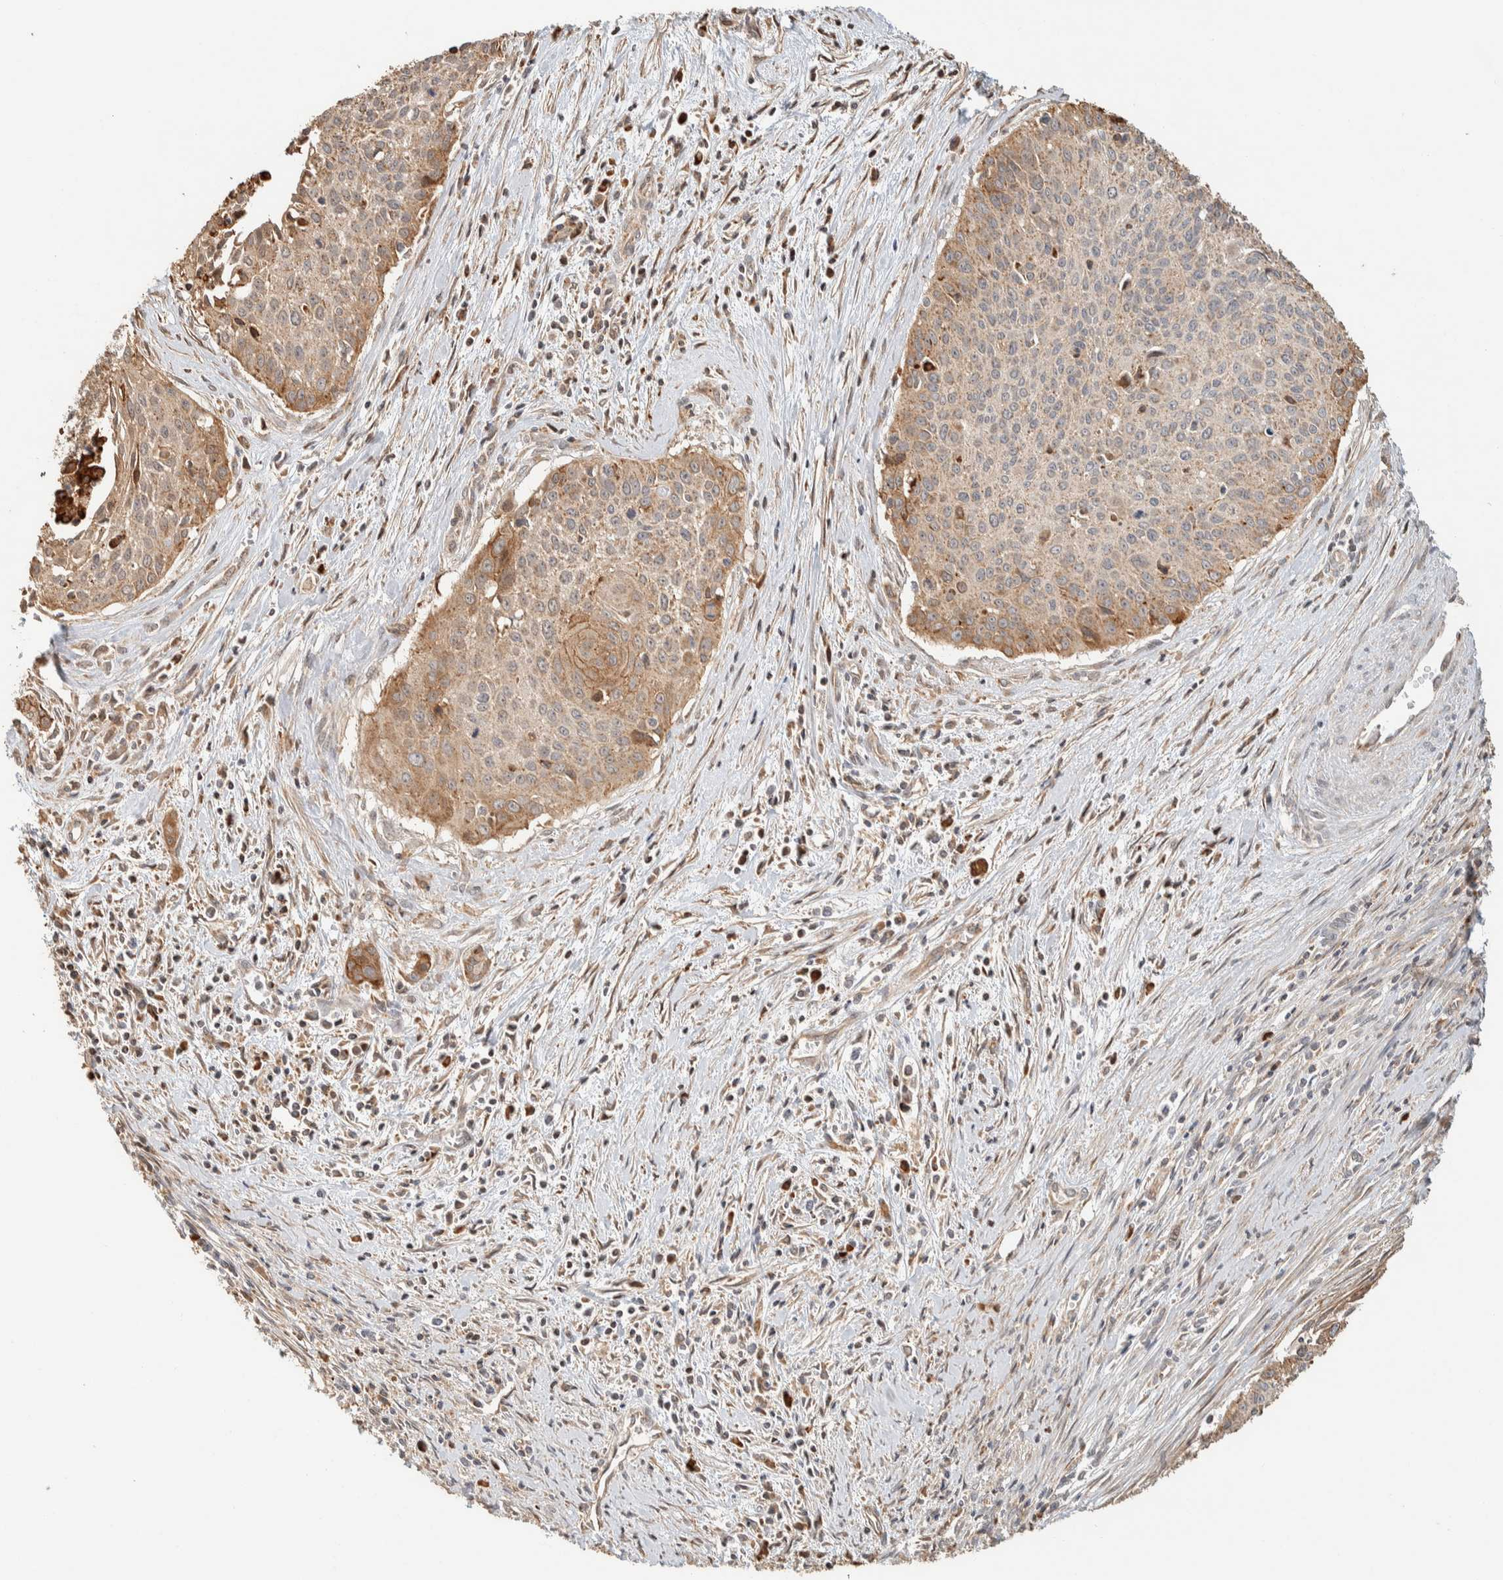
{"staining": {"intensity": "moderate", "quantity": ">75%", "location": "cytoplasmic/membranous"}, "tissue": "cervical cancer", "cell_type": "Tumor cells", "image_type": "cancer", "snomed": [{"axis": "morphology", "description": "Squamous cell carcinoma, NOS"}, {"axis": "topography", "description": "Cervix"}], "caption": "A medium amount of moderate cytoplasmic/membranous positivity is present in approximately >75% of tumor cells in cervical squamous cell carcinoma tissue.", "gene": "KIF9", "patient": {"sex": "female", "age": 55}}